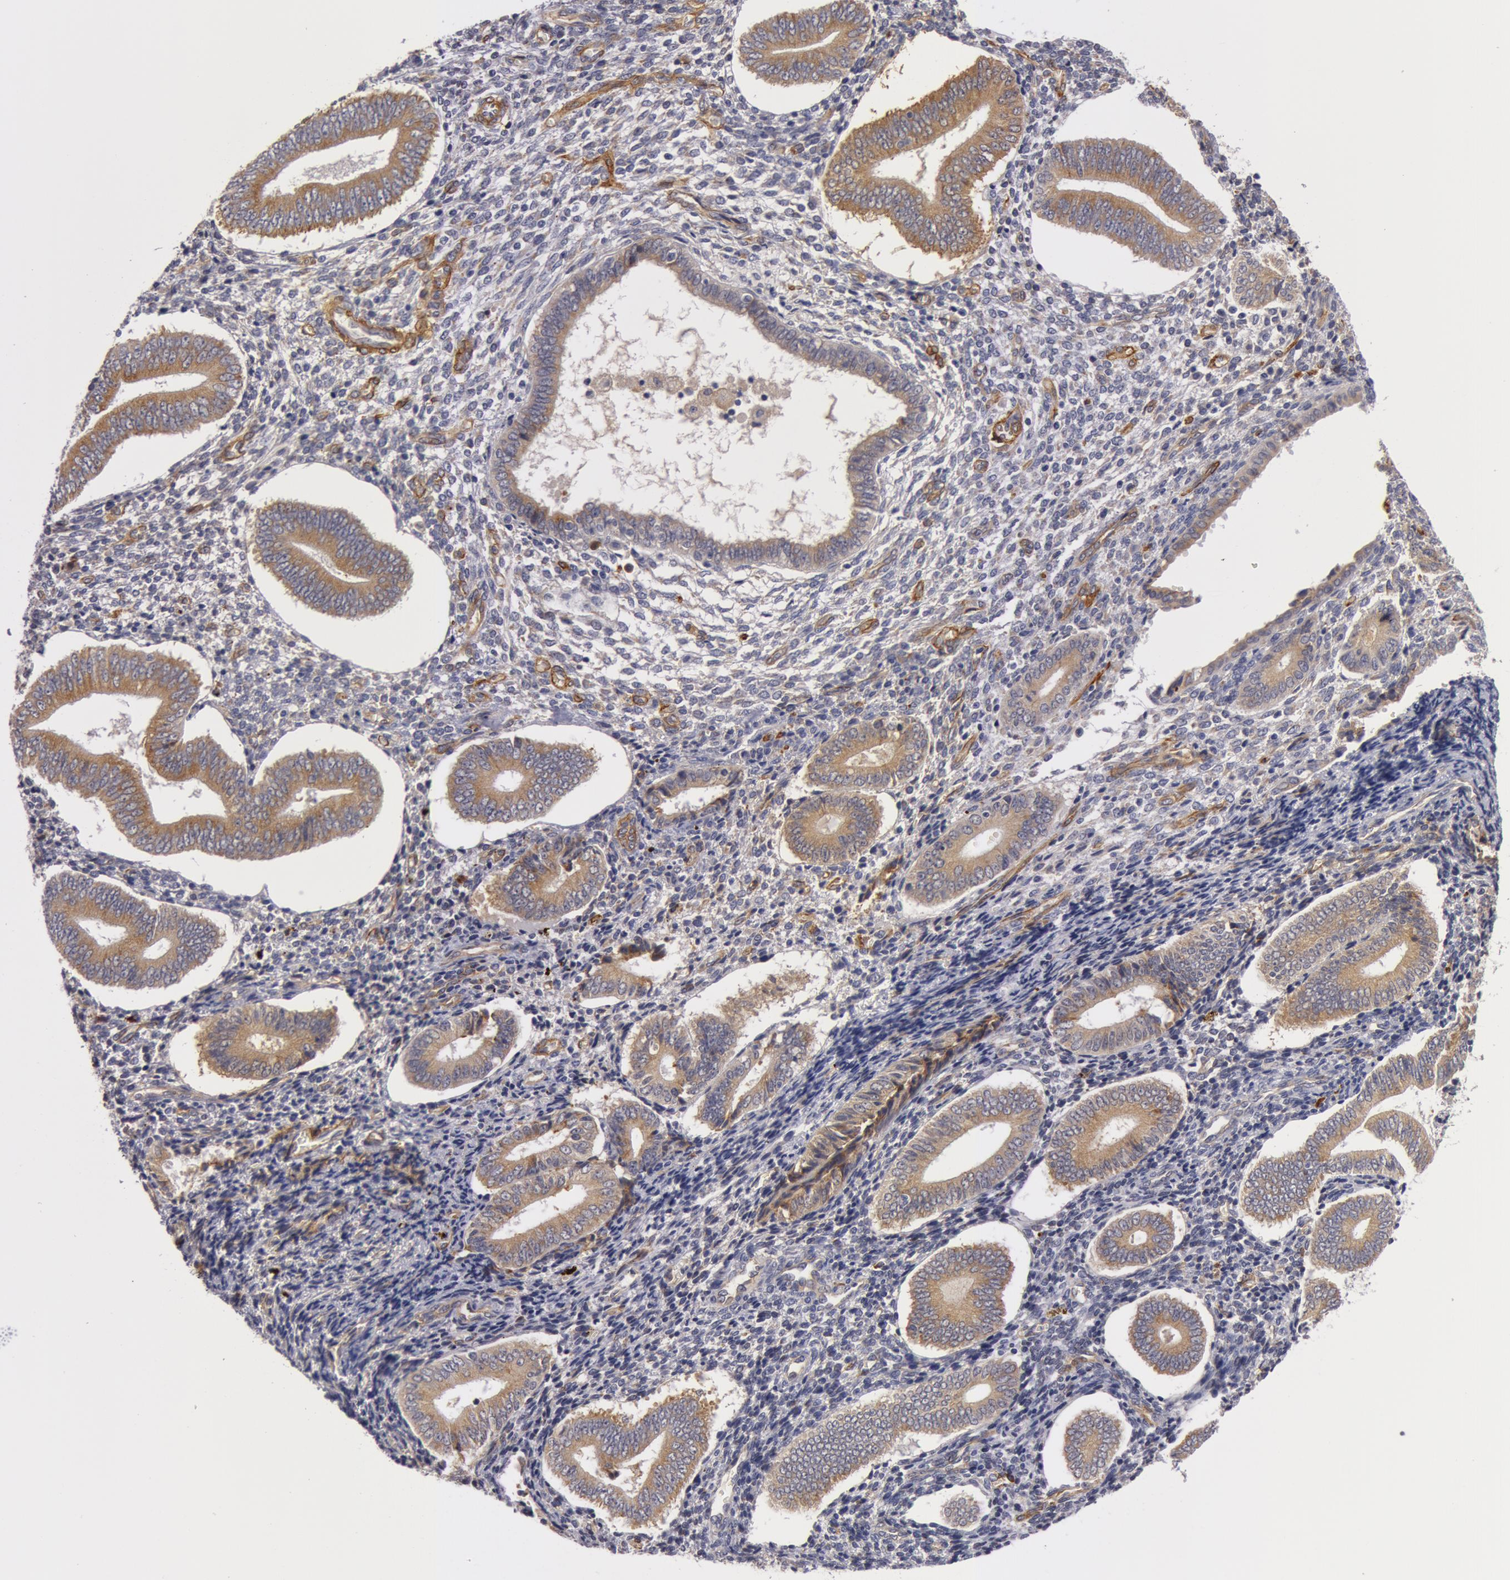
{"staining": {"intensity": "negative", "quantity": "none", "location": "none"}, "tissue": "endometrium", "cell_type": "Cells in endometrial stroma", "image_type": "normal", "snomed": [{"axis": "morphology", "description": "Normal tissue, NOS"}, {"axis": "topography", "description": "Uterus"}, {"axis": "topography", "description": "Endometrium"}], "caption": "Immunohistochemistry of benign endometrium exhibits no expression in cells in endometrial stroma.", "gene": "IL23A", "patient": {"sex": "female", "age": 33}}